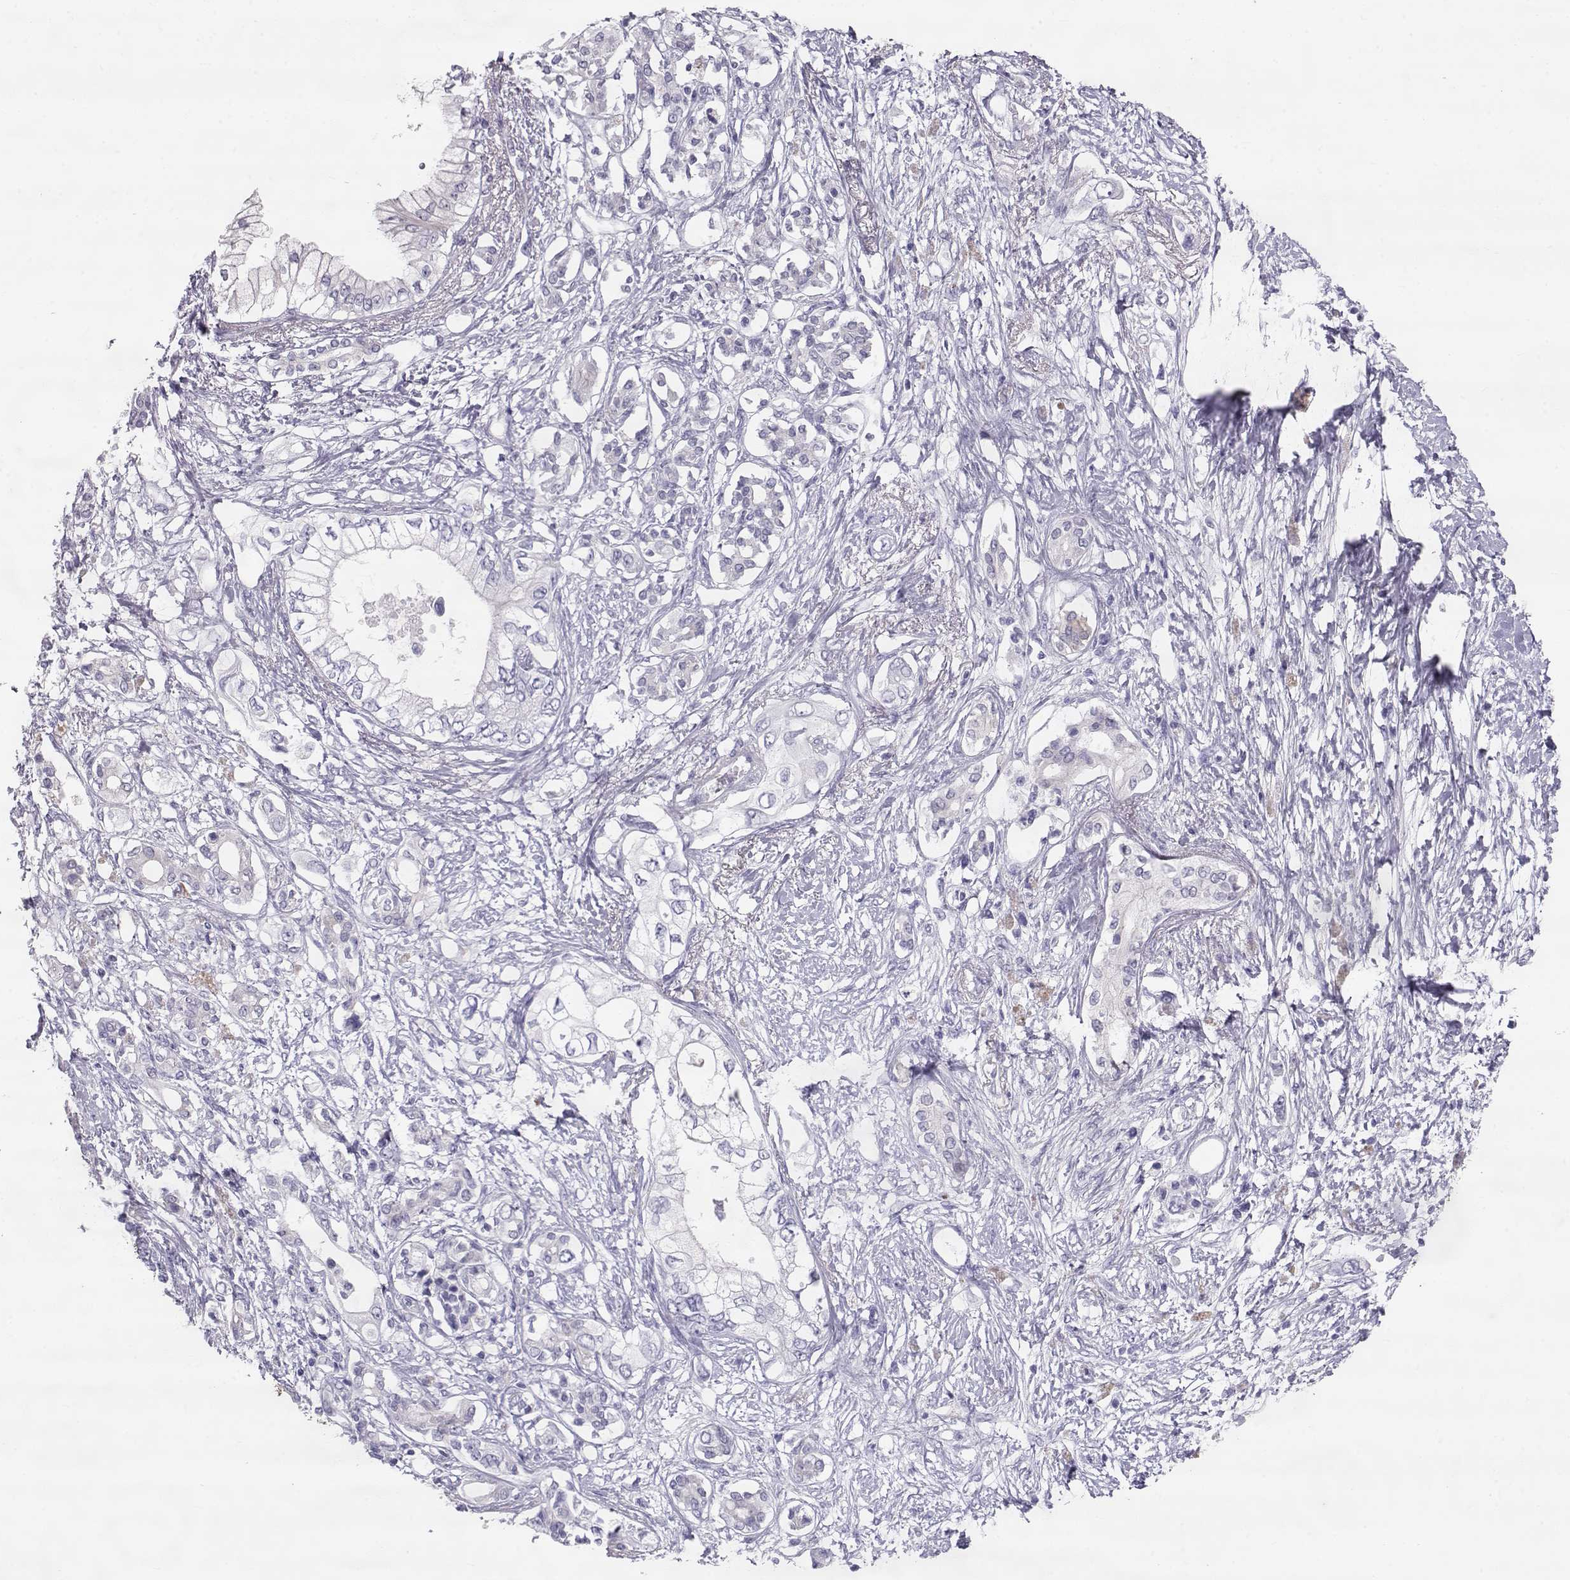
{"staining": {"intensity": "negative", "quantity": "none", "location": "none"}, "tissue": "pancreatic cancer", "cell_type": "Tumor cells", "image_type": "cancer", "snomed": [{"axis": "morphology", "description": "Adenocarcinoma, NOS"}, {"axis": "topography", "description": "Pancreas"}], "caption": "This photomicrograph is of pancreatic adenocarcinoma stained with immunohistochemistry to label a protein in brown with the nuclei are counter-stained blue. There is no staining in tumor cells.", "gene": "RD3", "patient": {"sex": "female", "age": 63}}